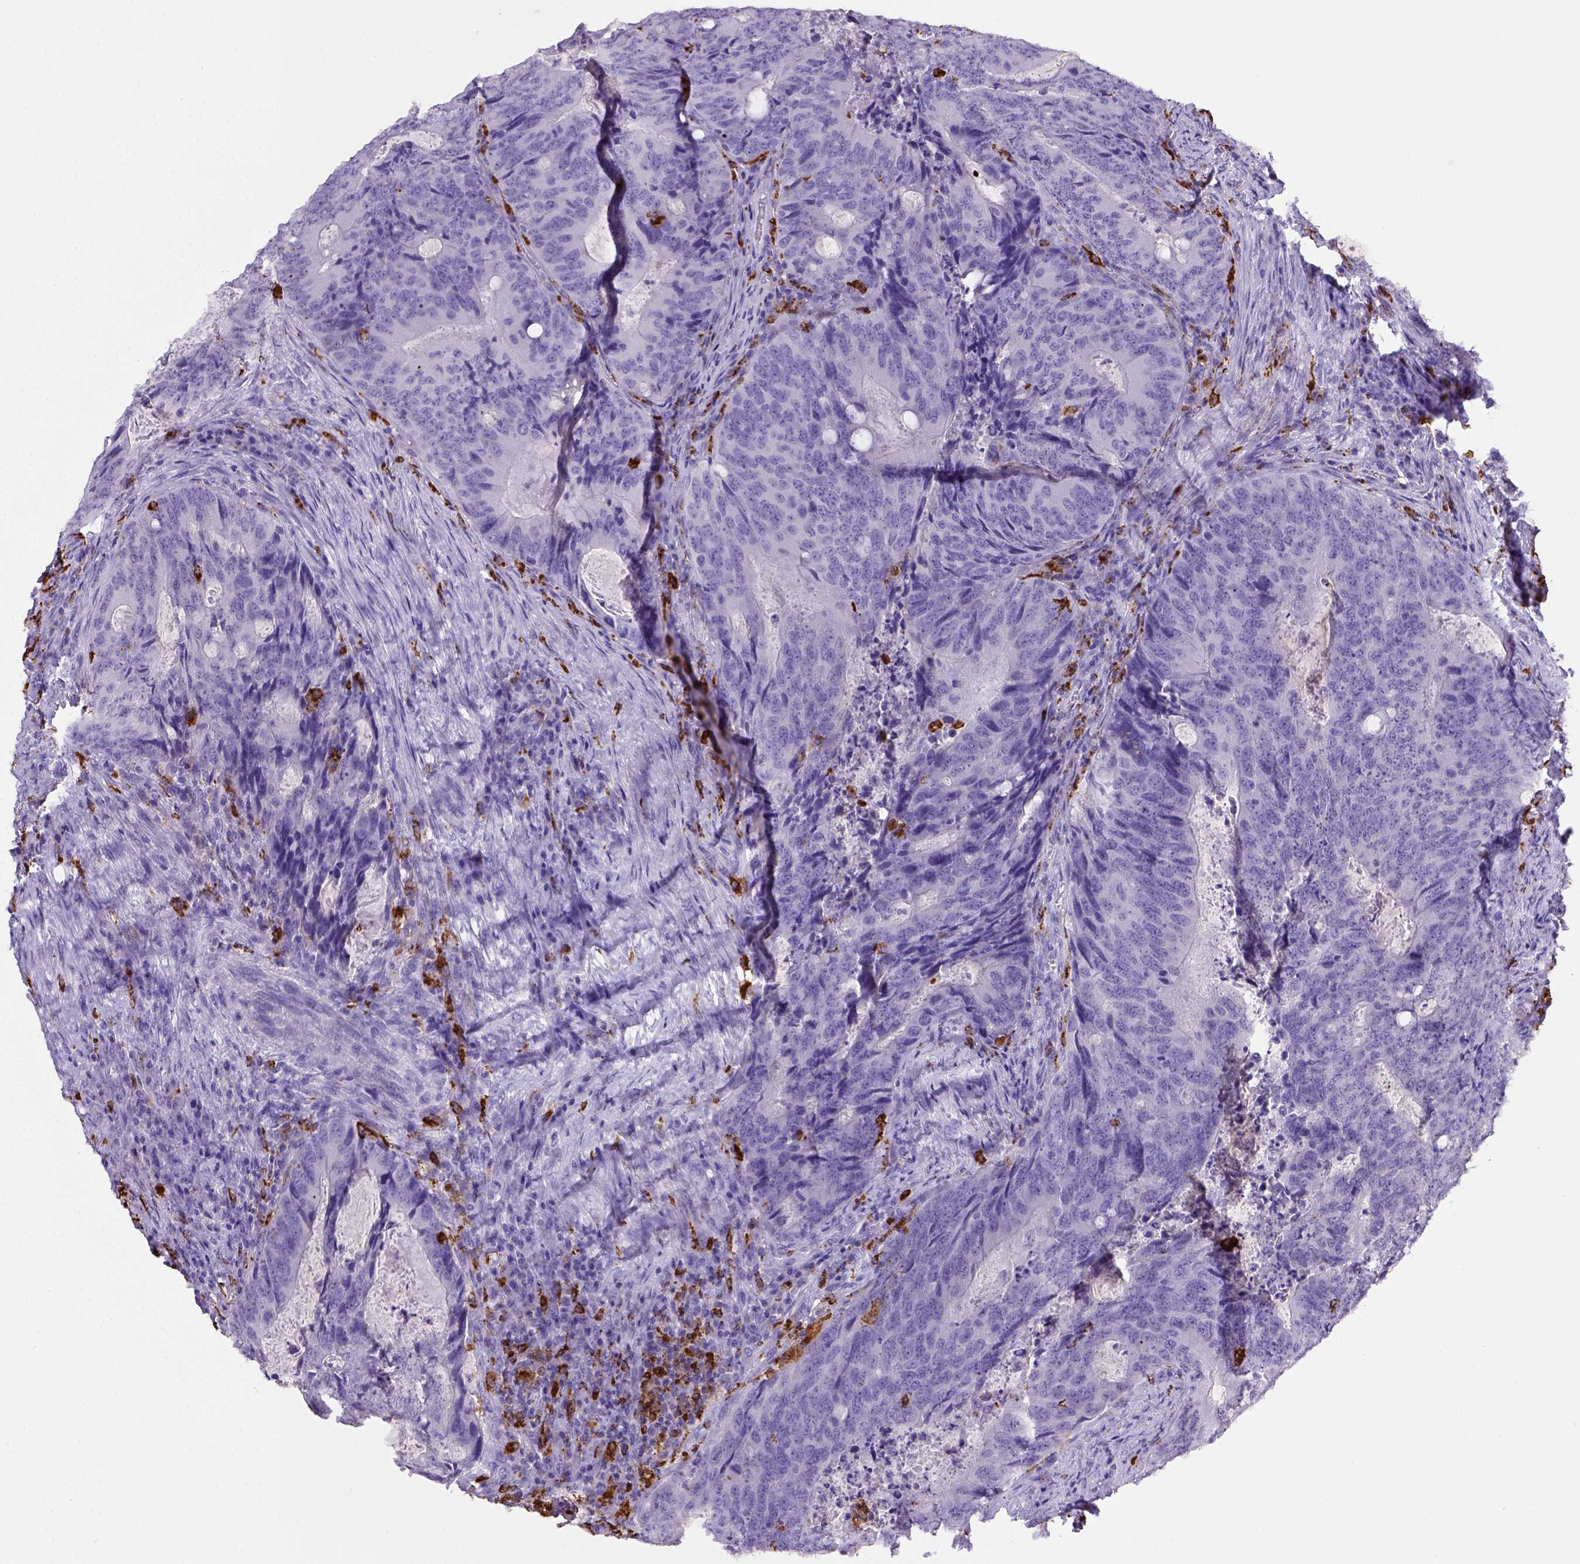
{"staining": {"intensity": "negative", "quantity": "none", "location": "none"}, "tissue": "colorectal cancer", "cell_type": "Tumor cells", "image_type": "cancer", "snomed": [{"axis": "morphology", "description": "Adenocarcinoma, NOS"}, {"axis": "topography", "description": "Colon"}], "caption": "A micrograph of human colorectal adenocarcinoma is negative for staining in tumor cells.", "gene": "CD68", "patient": {"sex": "male", "age": 67}}